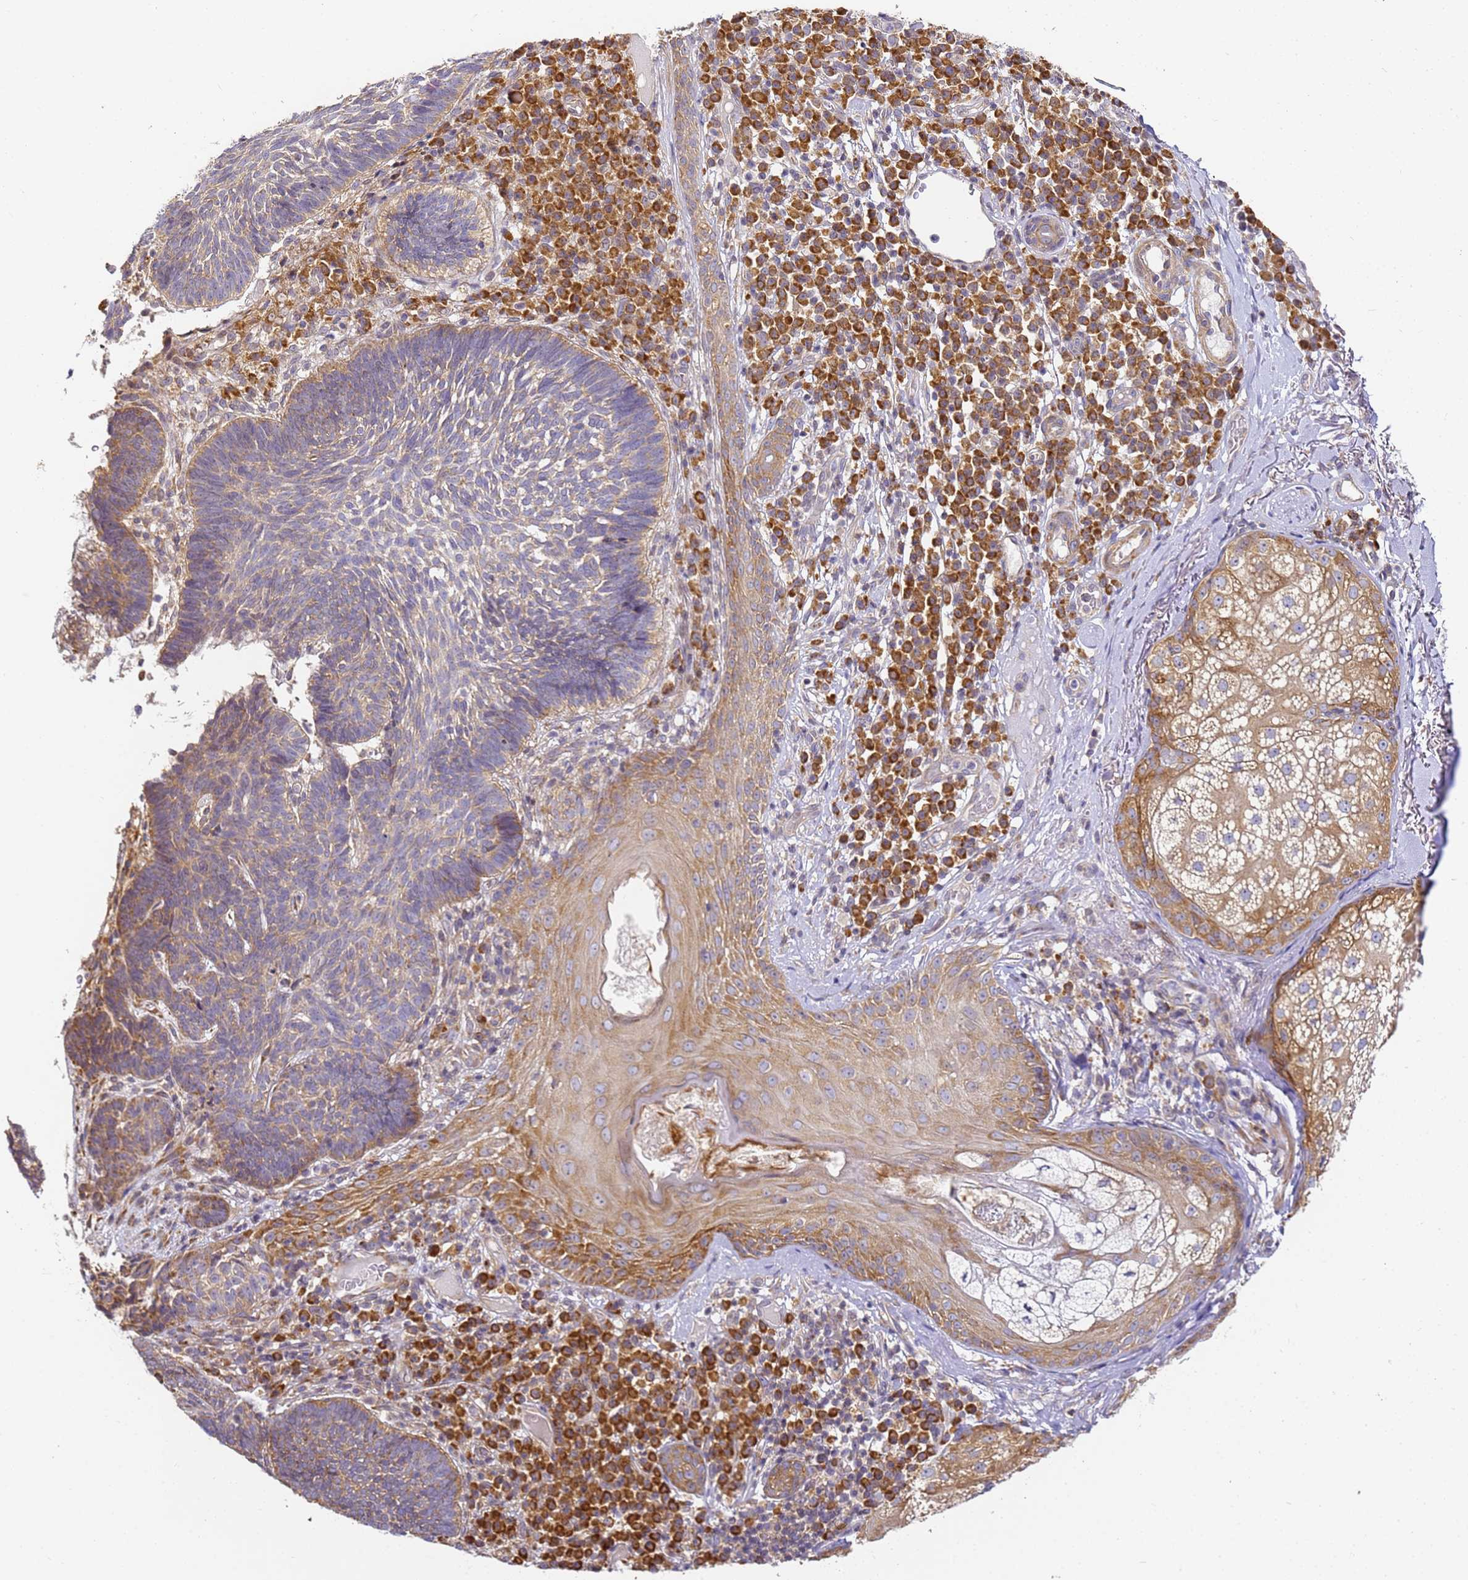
{"staining": {"intensity": "moderate", "quantity": "<25%", "location": "cytoplasmic/membranous"}, "tissue": "skin cancer", "cell_type": "Tumor cells", "image_type": "cancer", "snomed": [{"axis": "morphology", "description": "Basal cell carcinoma"}, {"axis": "topography", "description": "Skin"}], "caption": "A photomicrograph of skin basal cell carcinoma stained for a protein displays moderate cytoplasmic/membranous brown staining in tumor cells.", "gene": "RPL13A", "patient": {"sex": "male", "age": 88}}